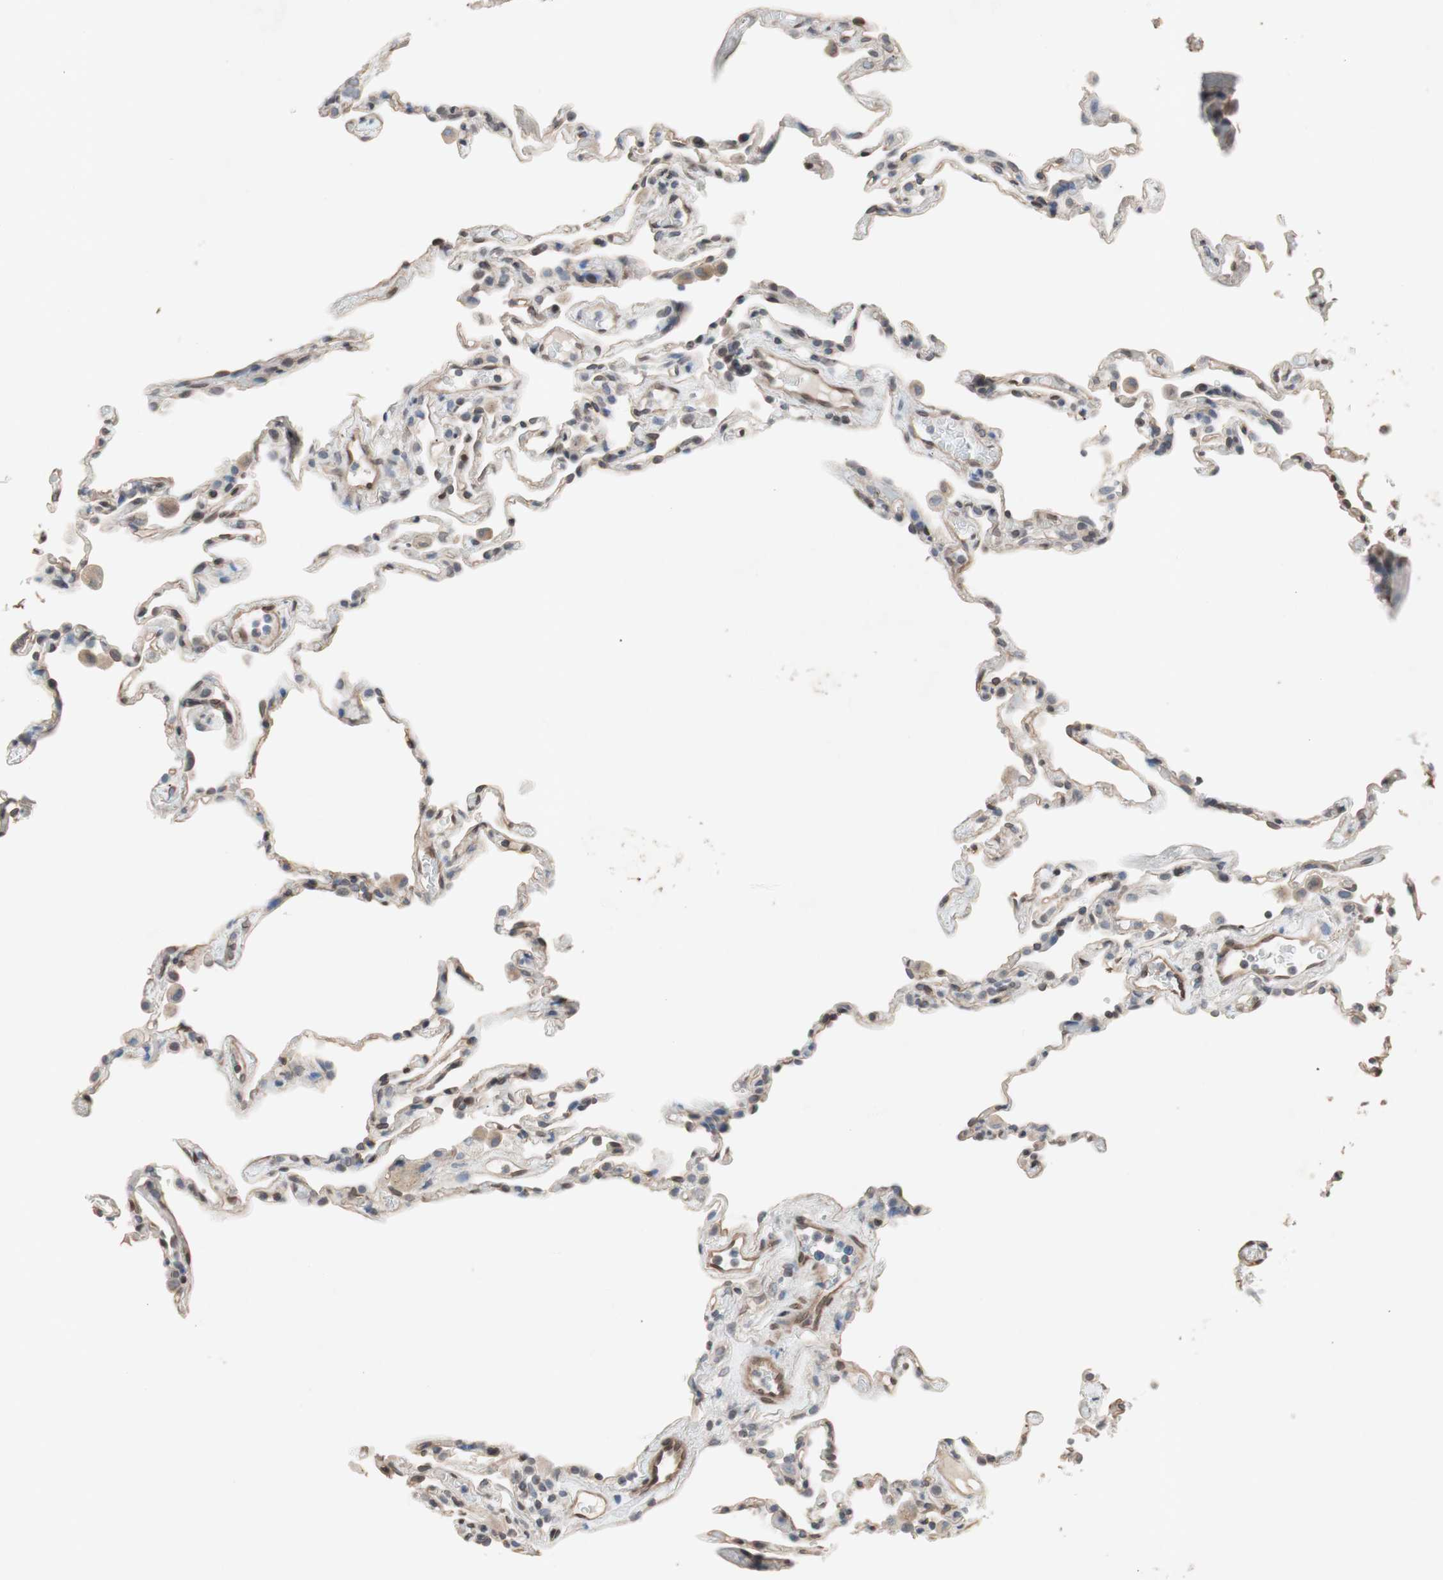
{"staining": {"intensity": "weak", "quantity": "<25%", "location": "cytoplasmic/membranous"}, "tissue": "lung", "cell_type": "Alveolar cells", "image_type": "normal", "snomed": [{"axis": "morphology", "description": "Normal tissue, NOS"}, {"axis": "topography", "description": "Lung"}], "caption": "This is an immunohistochemistry (IHC) image of normal lung. There is no positivity in alveolar cells.", "gene": "ARNT2", "patient": {"sex": "male", "age": 59}}